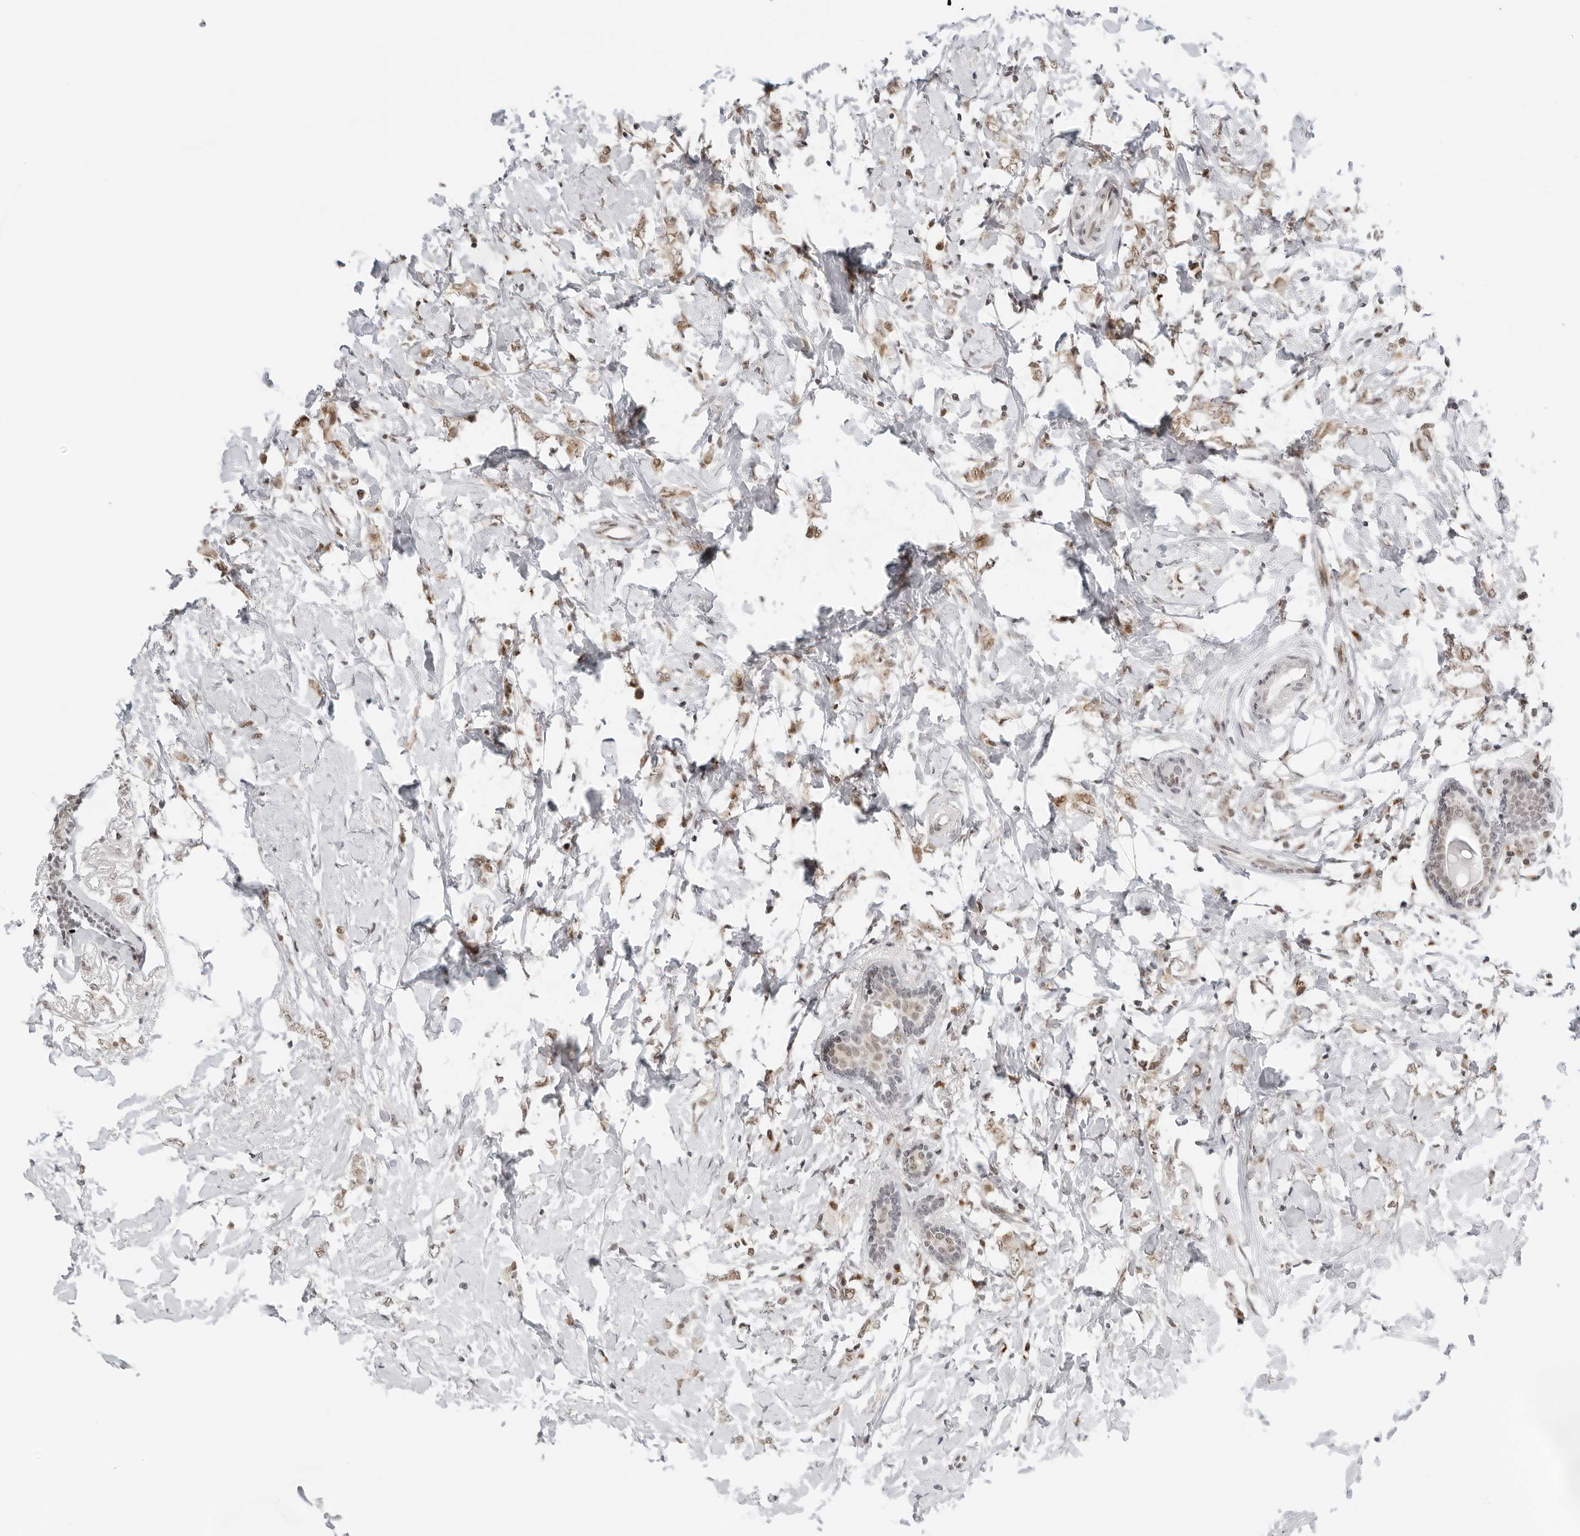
{"staining": {"intensity": "moderate", "quantity": ">75%", "location": "cytoplasmic/membranous"}, "tissue": "breast cancer", "cell_type": "Tumor cells", "image_type": "cancer", "snomed": [{"axis": "morphology", "description": "Normal tissue, NOS"}, {"axis": "morphology", "description": "Lobular carcinoma"}, {"axis": "topography", "description": "Breast"}], "caption": "There is medium levels of moderate cytoplasmic/membranous expression in tumor cells of breast cancer (lobular carcinoma), as demonstrated by immunohistochemical staining (brown color).", "gene": "TOX4", "patient": {"sex": "female", "age": 47}}